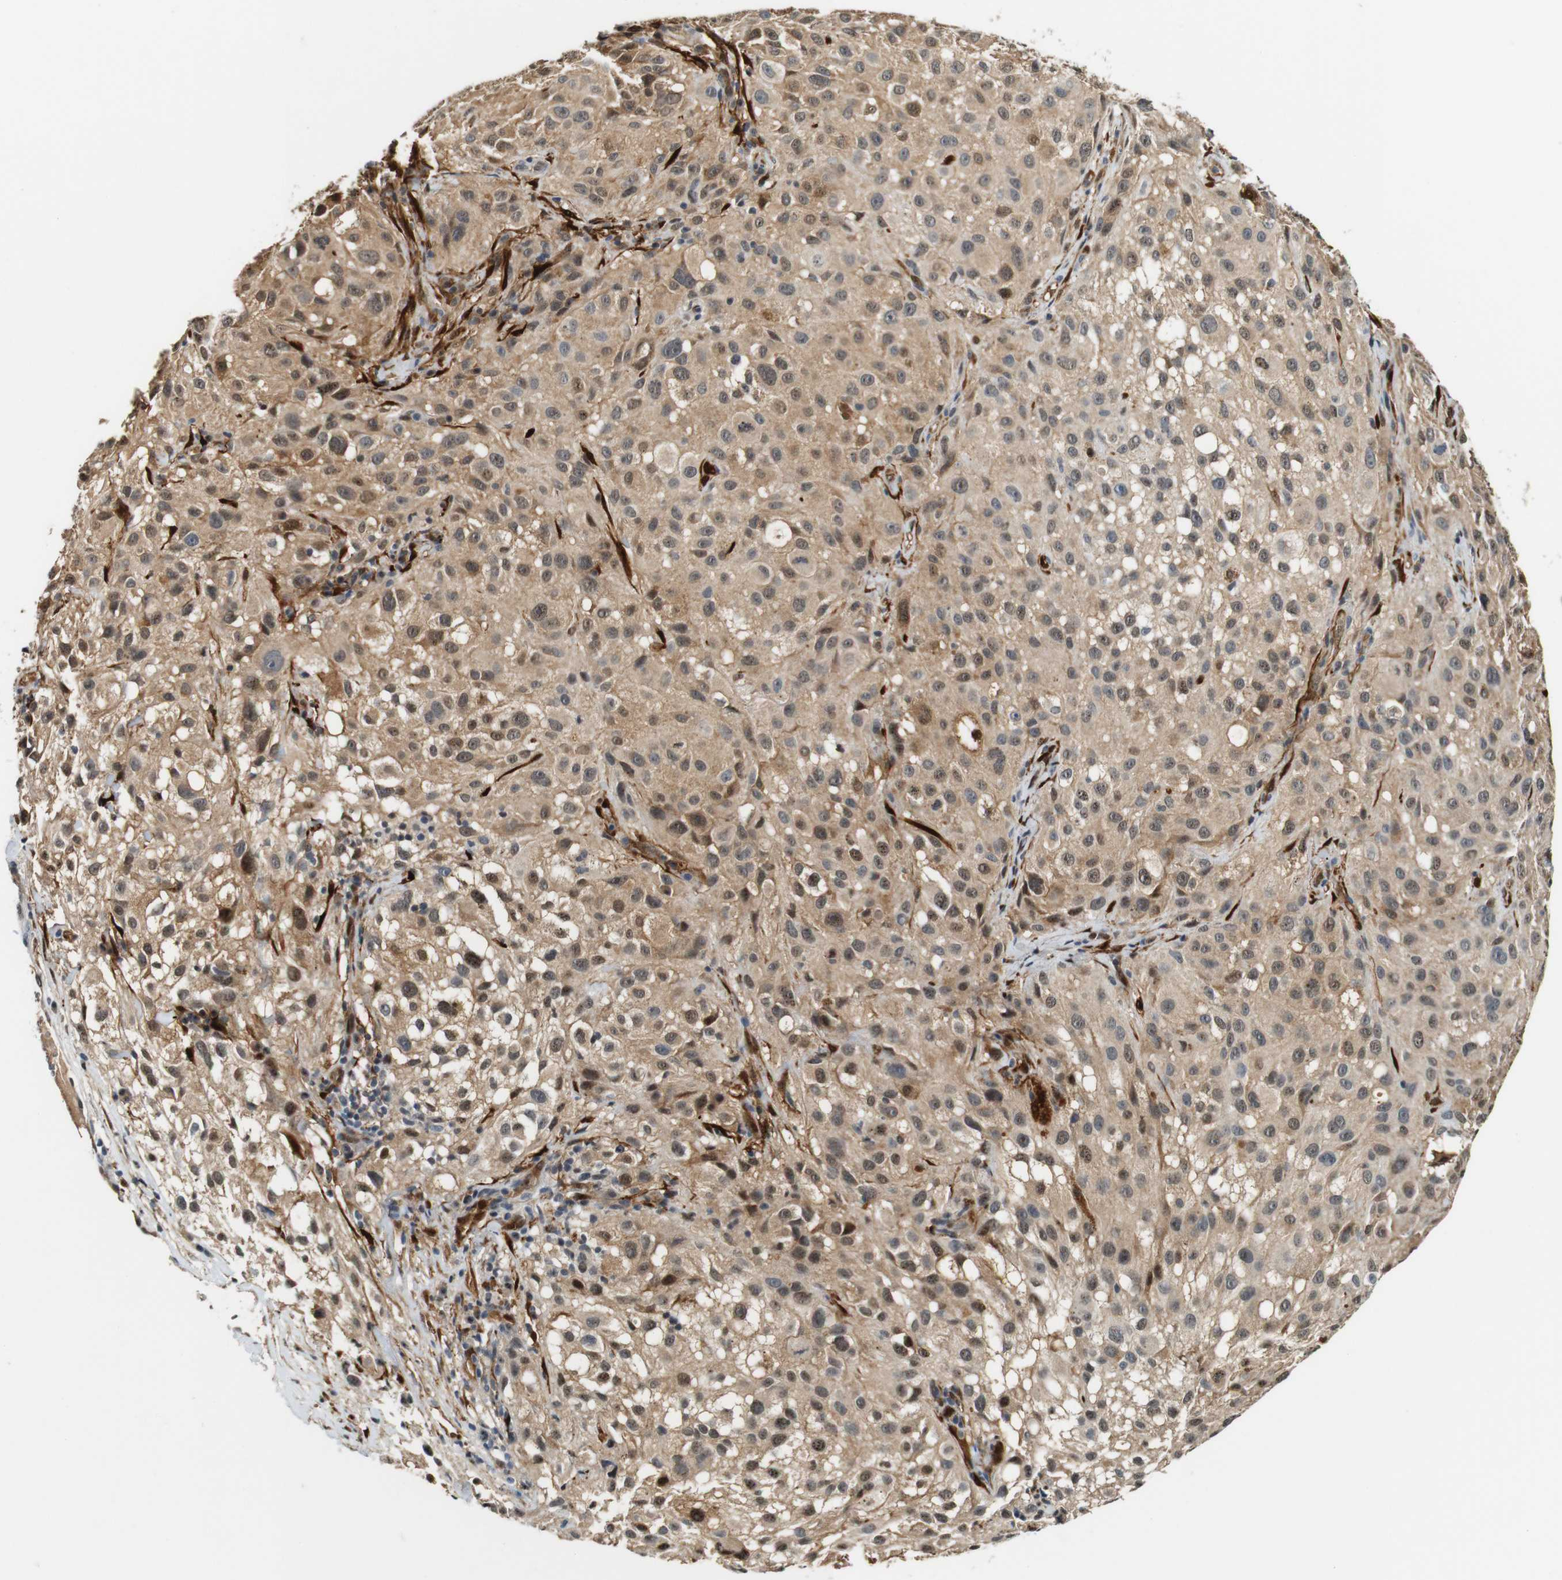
{"staining": {"intensity": "weak", "quantity": ">75%", "location": "cytoplasmic/membranous,nuclear"}, "tissue": "melanoma", "cell_type": "Tumor cells", "image_type": "cancer", "snomed": [{"axis": "morphology", "description": "Necrosis, NOS"}, {"axis": "morphology", "description": "Malignant melanoma, NOS"}, {"axis": "topography", "description": "Skin"}], "caption": "High-power microscopy captured an IHC histopathology image of malignant melanoma, revealing weak cytoplasmic/membranous and nuclear staining in about >75% of tumor cells.", "gene": "LXN", "patient": {"sex": "female", "age": 87}}